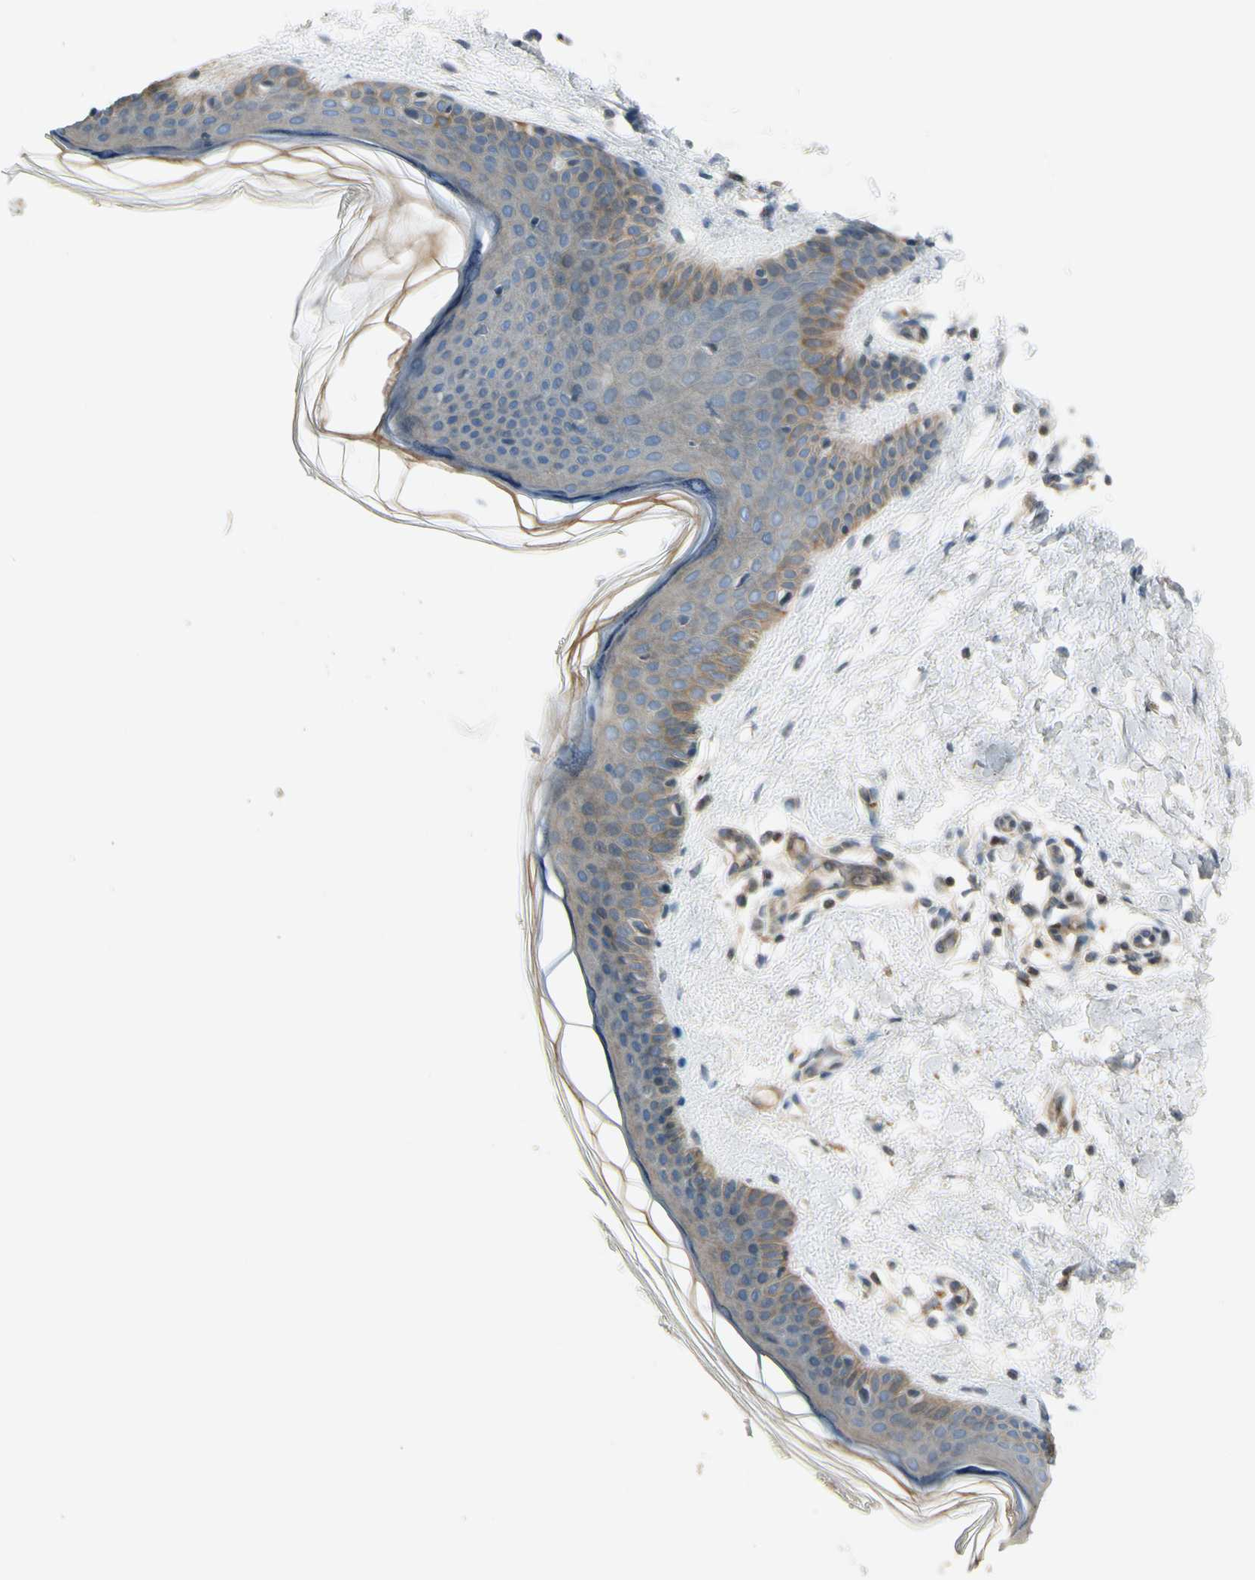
{"staining": {"intensity": "negative", "quantity": "none", "location": "none"}, "tissue": "skin", "cell_type": "Fibroblasts", "image_type": "normal", "snomed": [{"axis": "morphology", "description": "Normal tissue, NOS"}, {"axis": "topography", "description": "Skin"}], "caption": "This is an IHC micrograph of unremarkable skin. There is no positivity in fibroblasts.", "gene": "PPP3CB", "patient": {"sex": "female", "age": 56}}